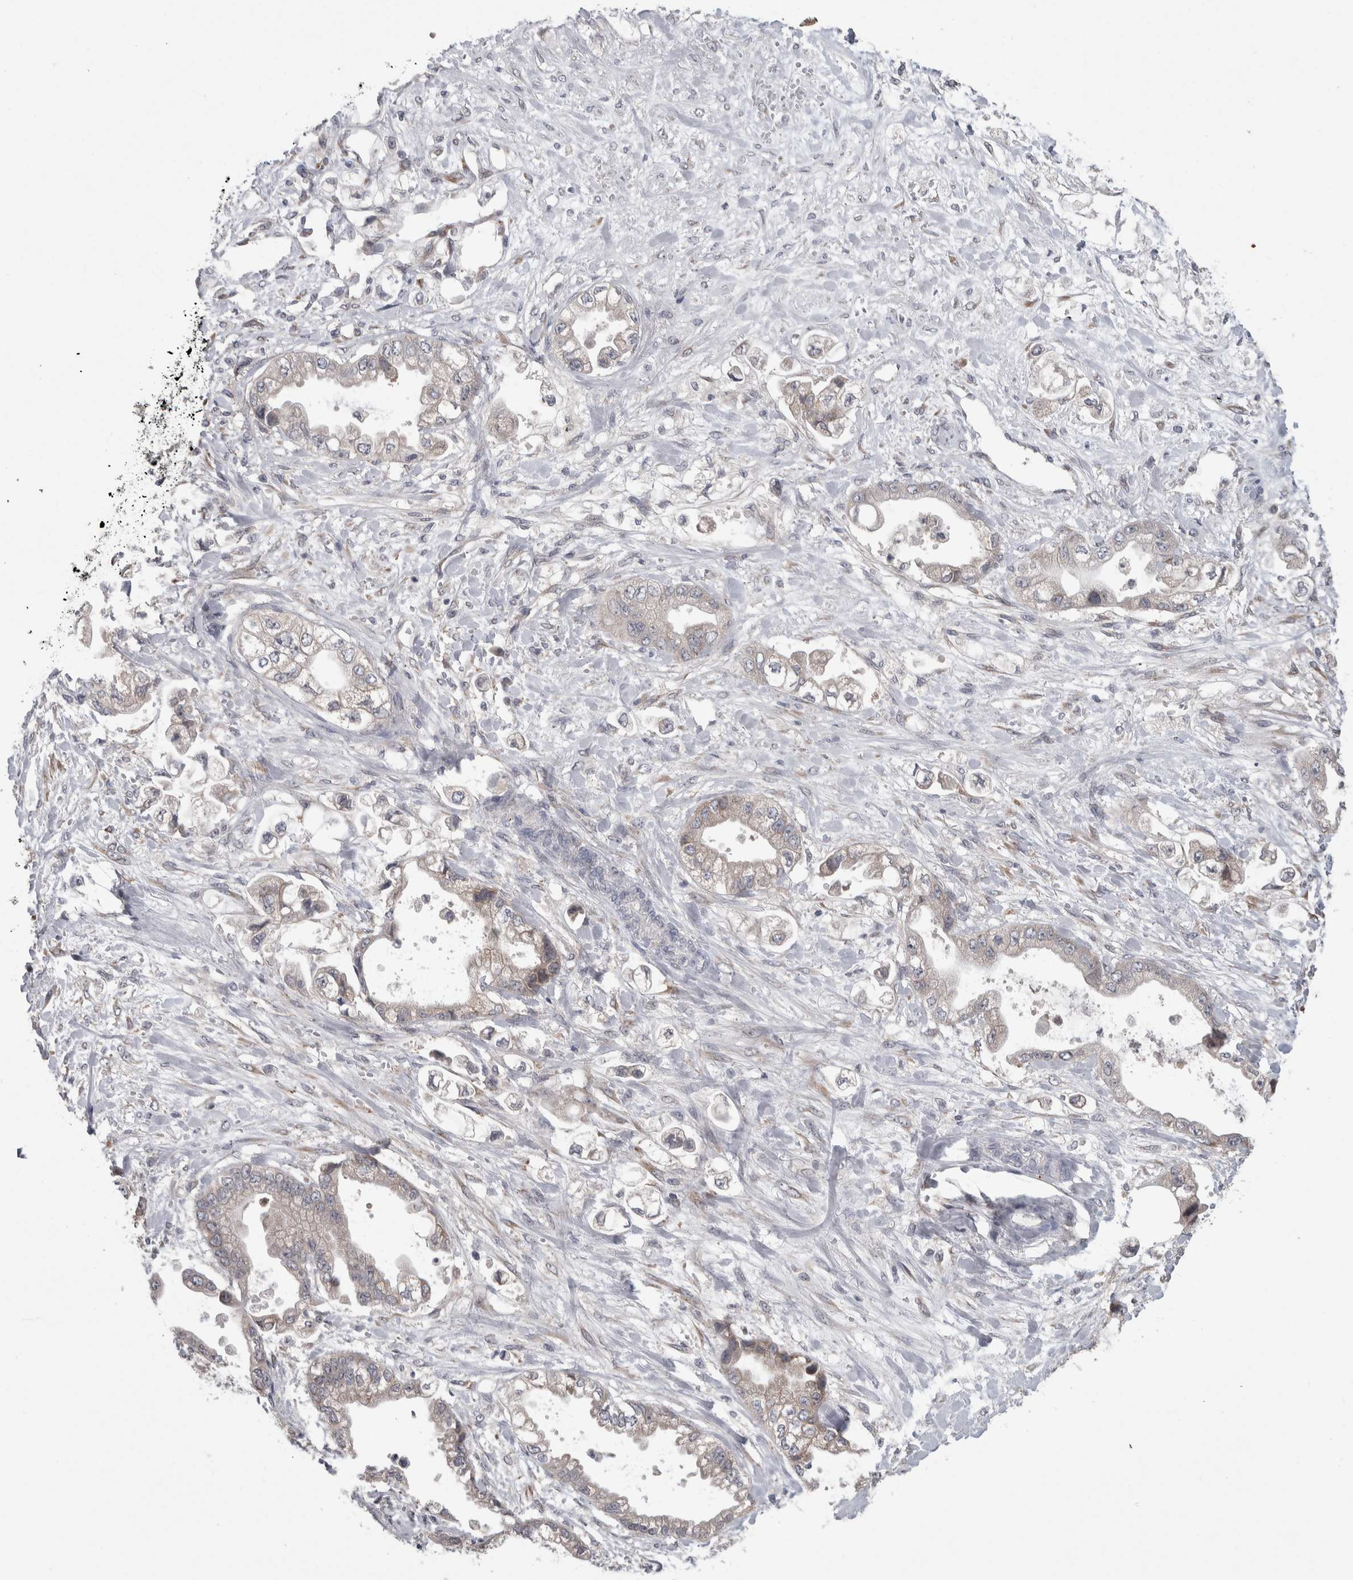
{"staining": {"intensity": "weak", "quantity": "<25%", "location": "cytoplasmic/membranous"}, "tissue": "stomach cancer", "cell_type": "Tumor cells", "image_type": "cancer", "snomed": [{"axis": "morphology", "description": "Adenocarcinoma, NOS"}, {"axis": "topography", "description": "Stomach"}], "caption": "Tumor cells show no significant expression in adenocarcinoma (stomach).", "gene": "CUL2", "patient": {"sex": "male", "age": 62}}